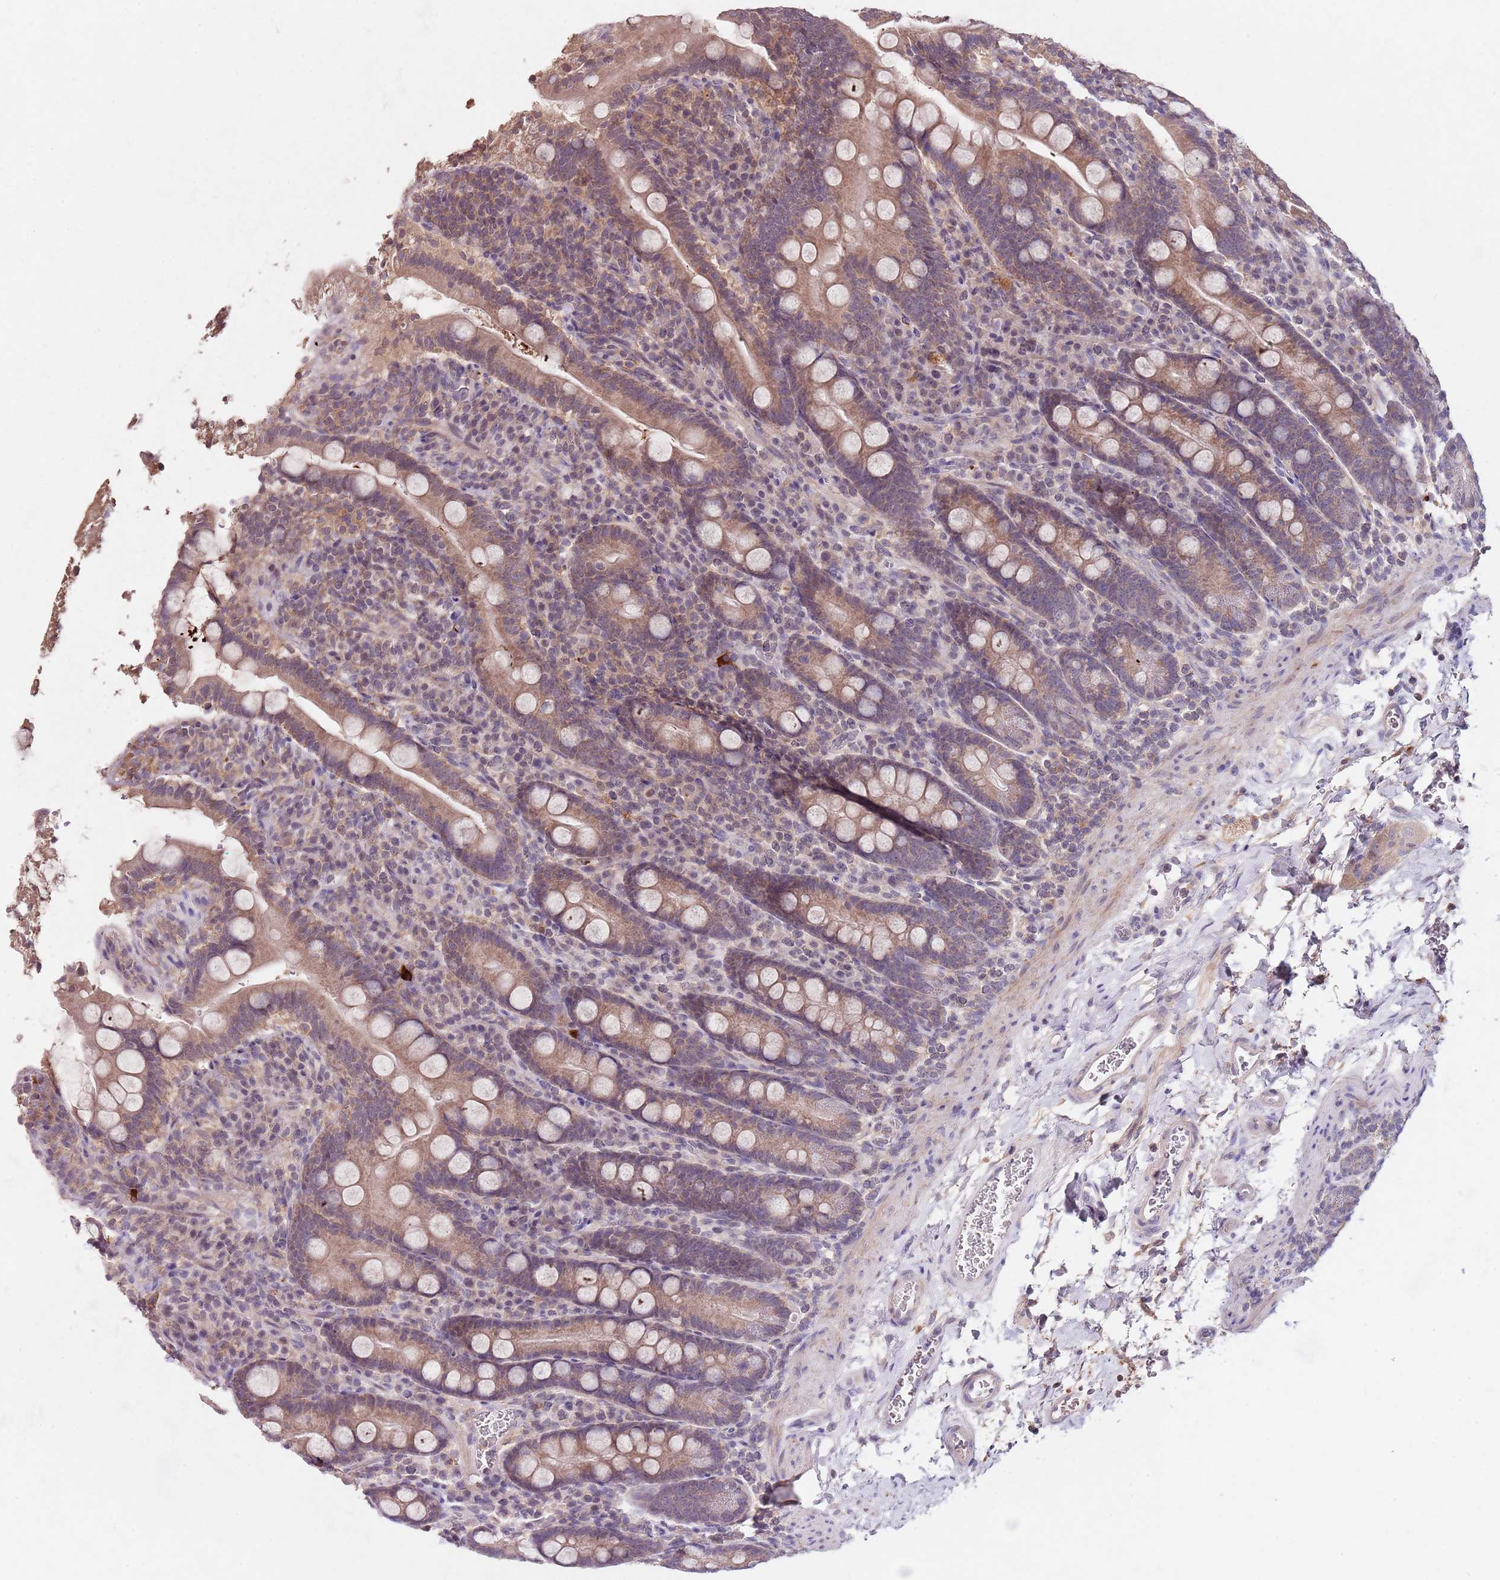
{"staining": {"intensity": "weak", "quantity": ">75%", "location": "cytoplasmic/membranous"}, "tissue": "duodenum", "cell_type": "Glandular cells", "image_type": "normal", "snomed": [{"axis": "morphology", "description": "Normal tissue, NOS"}, {"axis": "topography", "description": "Duodenum"}], "caption": "The histopathology image demonstrates immunohistochemical staining of normal duodenum. There is weak cytoplasmic/membranous staining is seen in approximately >75% of glandular cells. The staining is performed using DAB brown chromogen to label protein expression. The nuclei are counter-stained blue using hematoxylin.", "gene": "NRDE2", "patient": {"sex": "male", "age": 35}}